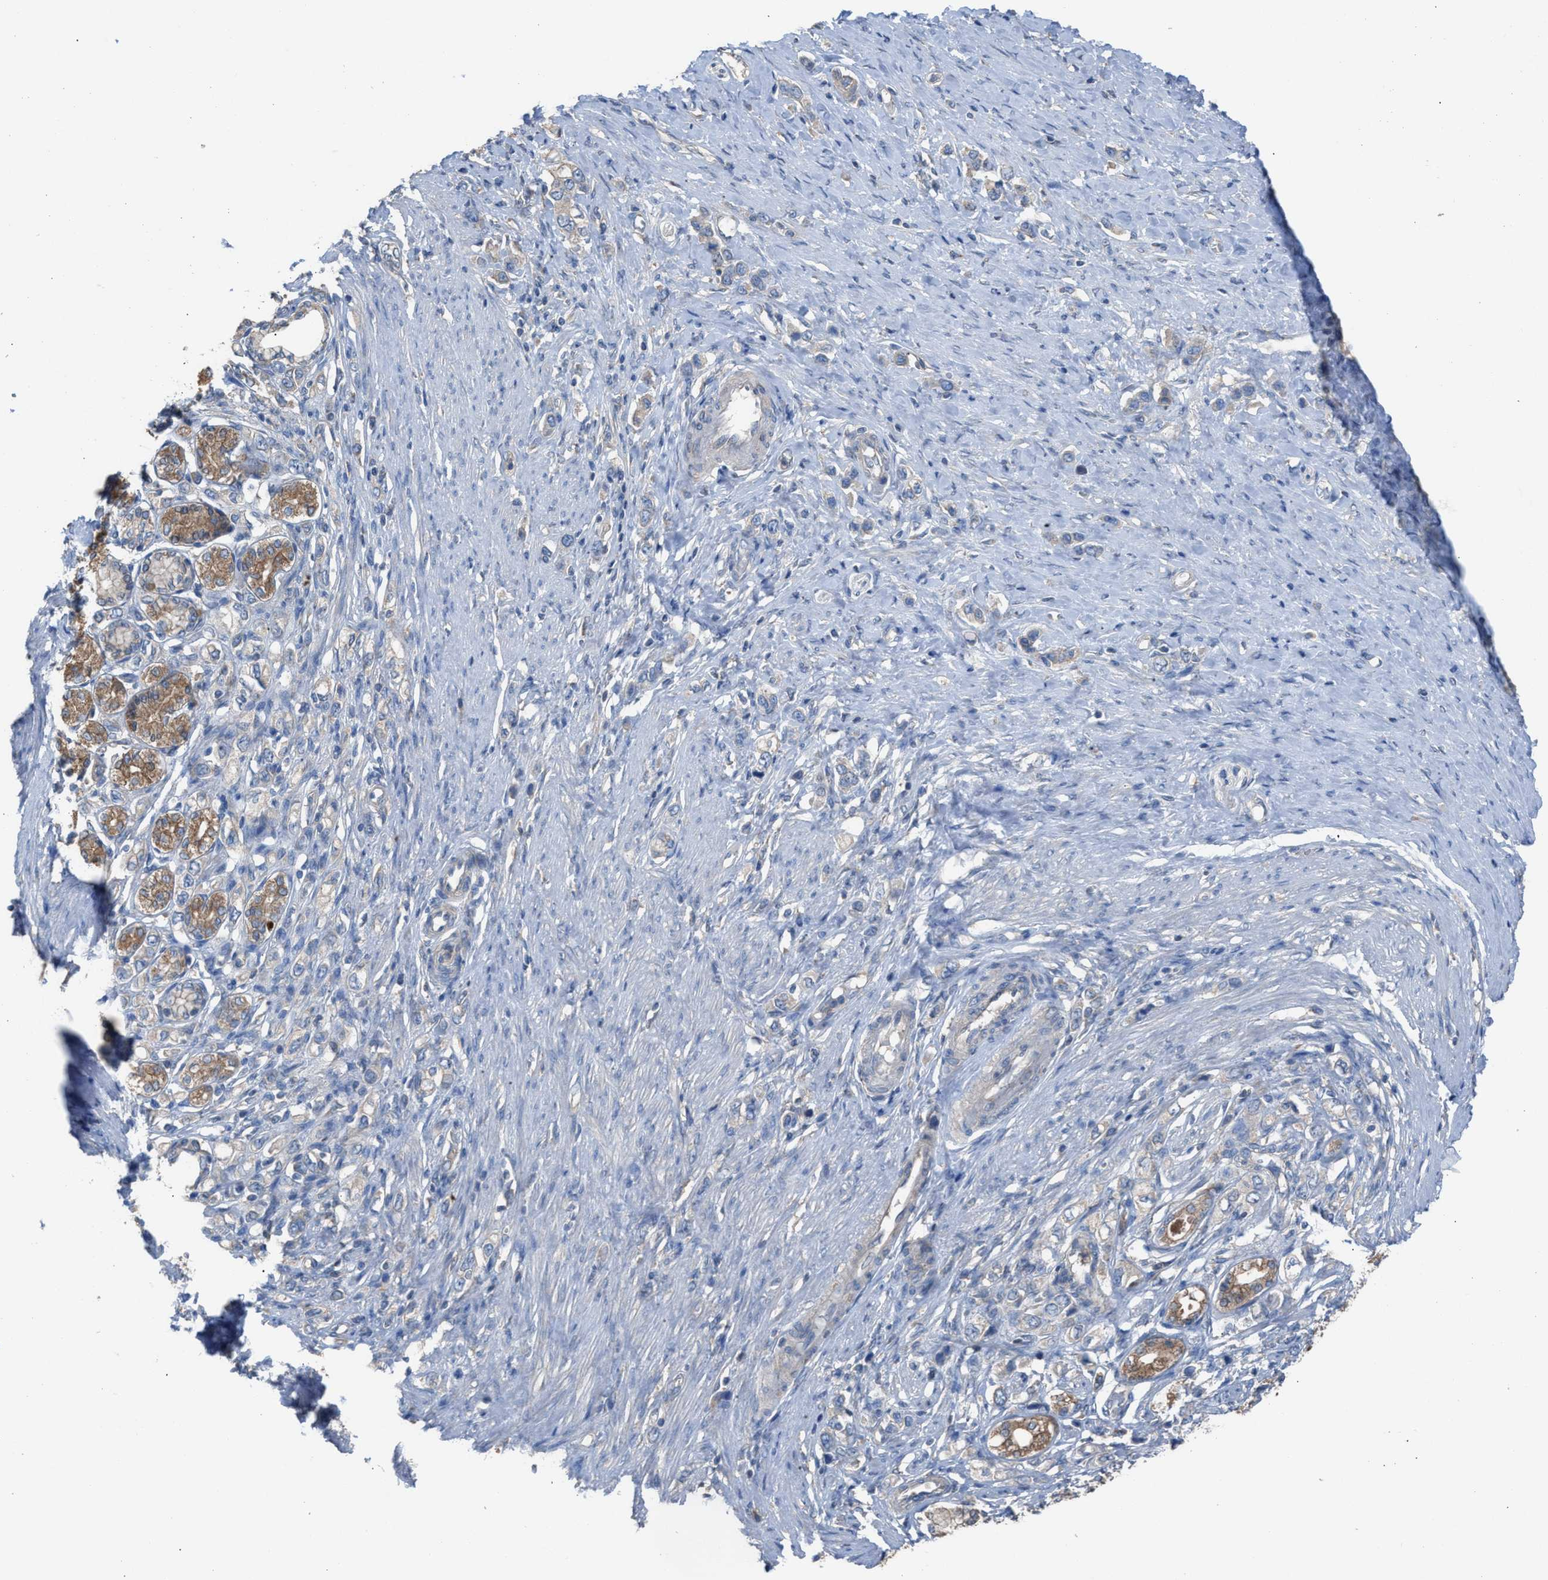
{"staining": {"intensity": "weak", "quantity": "<25%", "location": "cytoplasmic/membranous"}, "tissue": "stomach cancer", "cell_type": "Tumor cells", "image_type": "cancer", "snomed": [{"axis": "morphology", "description": "Adenocarcinoma, NOS"}, {"axis": "topography", "description": "Stomach"}], "caption": "High power microscopy micrograph of an IHC image of adenocarcinoma (stomach), revealing no significant staining in tumor cells.", "gene": "NQO2", "patient": {"sex": "female", "age": 65}}